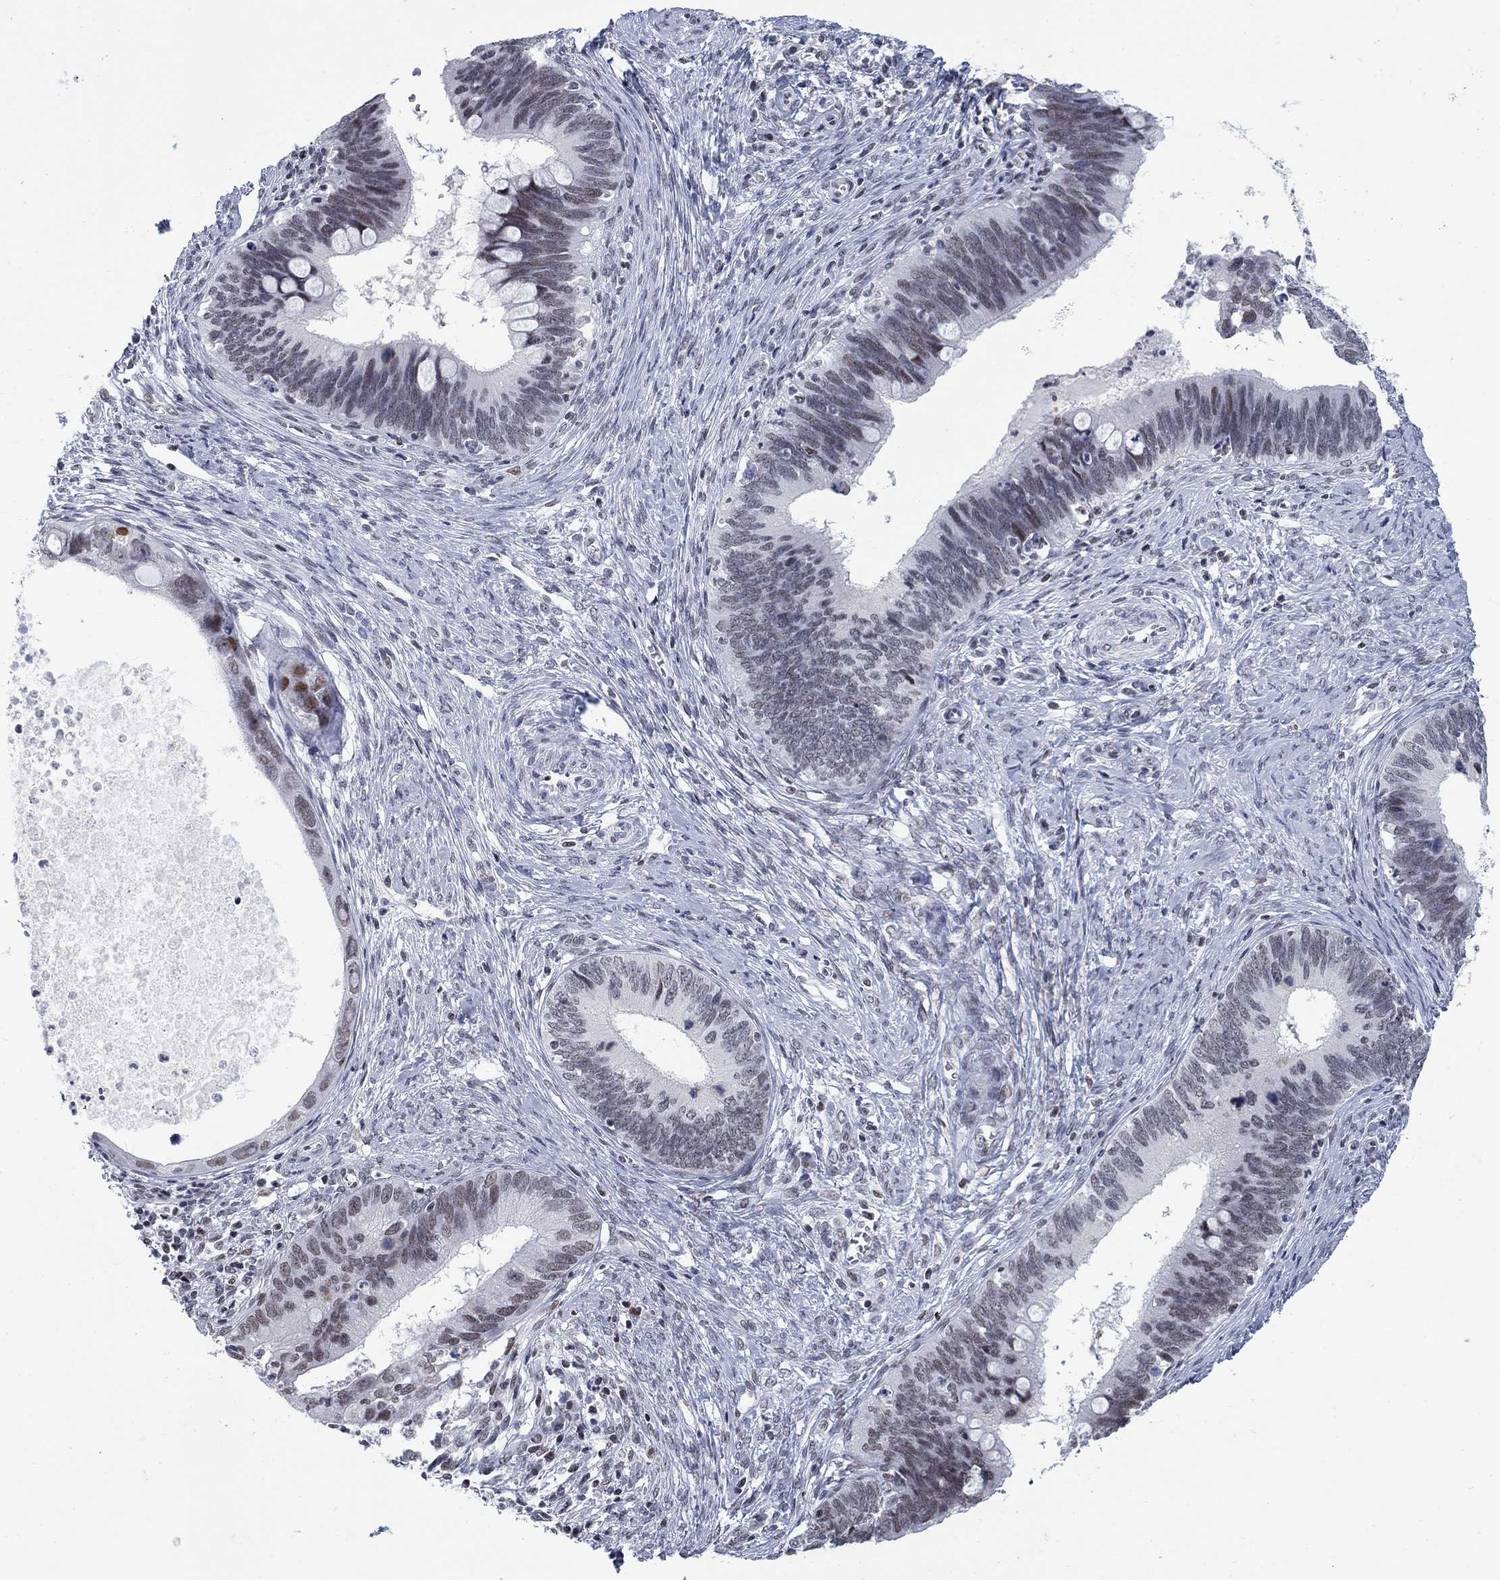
{"staining": {"intensity": "weak", "quantity": "<25%", "location": "nuclear"}, "tissue": "cervical cancer", "cell_type": "Tumor cells", "image_type": "cancer", "snomed": [{"axis": "morphology", "description": "Adenocarcinoma, NOS"}, {"axis": "topography", "description": "Cervix"}], "caption": "Photomicrograph shows no protein positivity in tumor cells of cervical cancer (adenocarcinoma) tissue. (DAB immunohistochemistry, high magnification).", "gene": "NPAS3", "patient": {"sex": "female", "age": 42}}